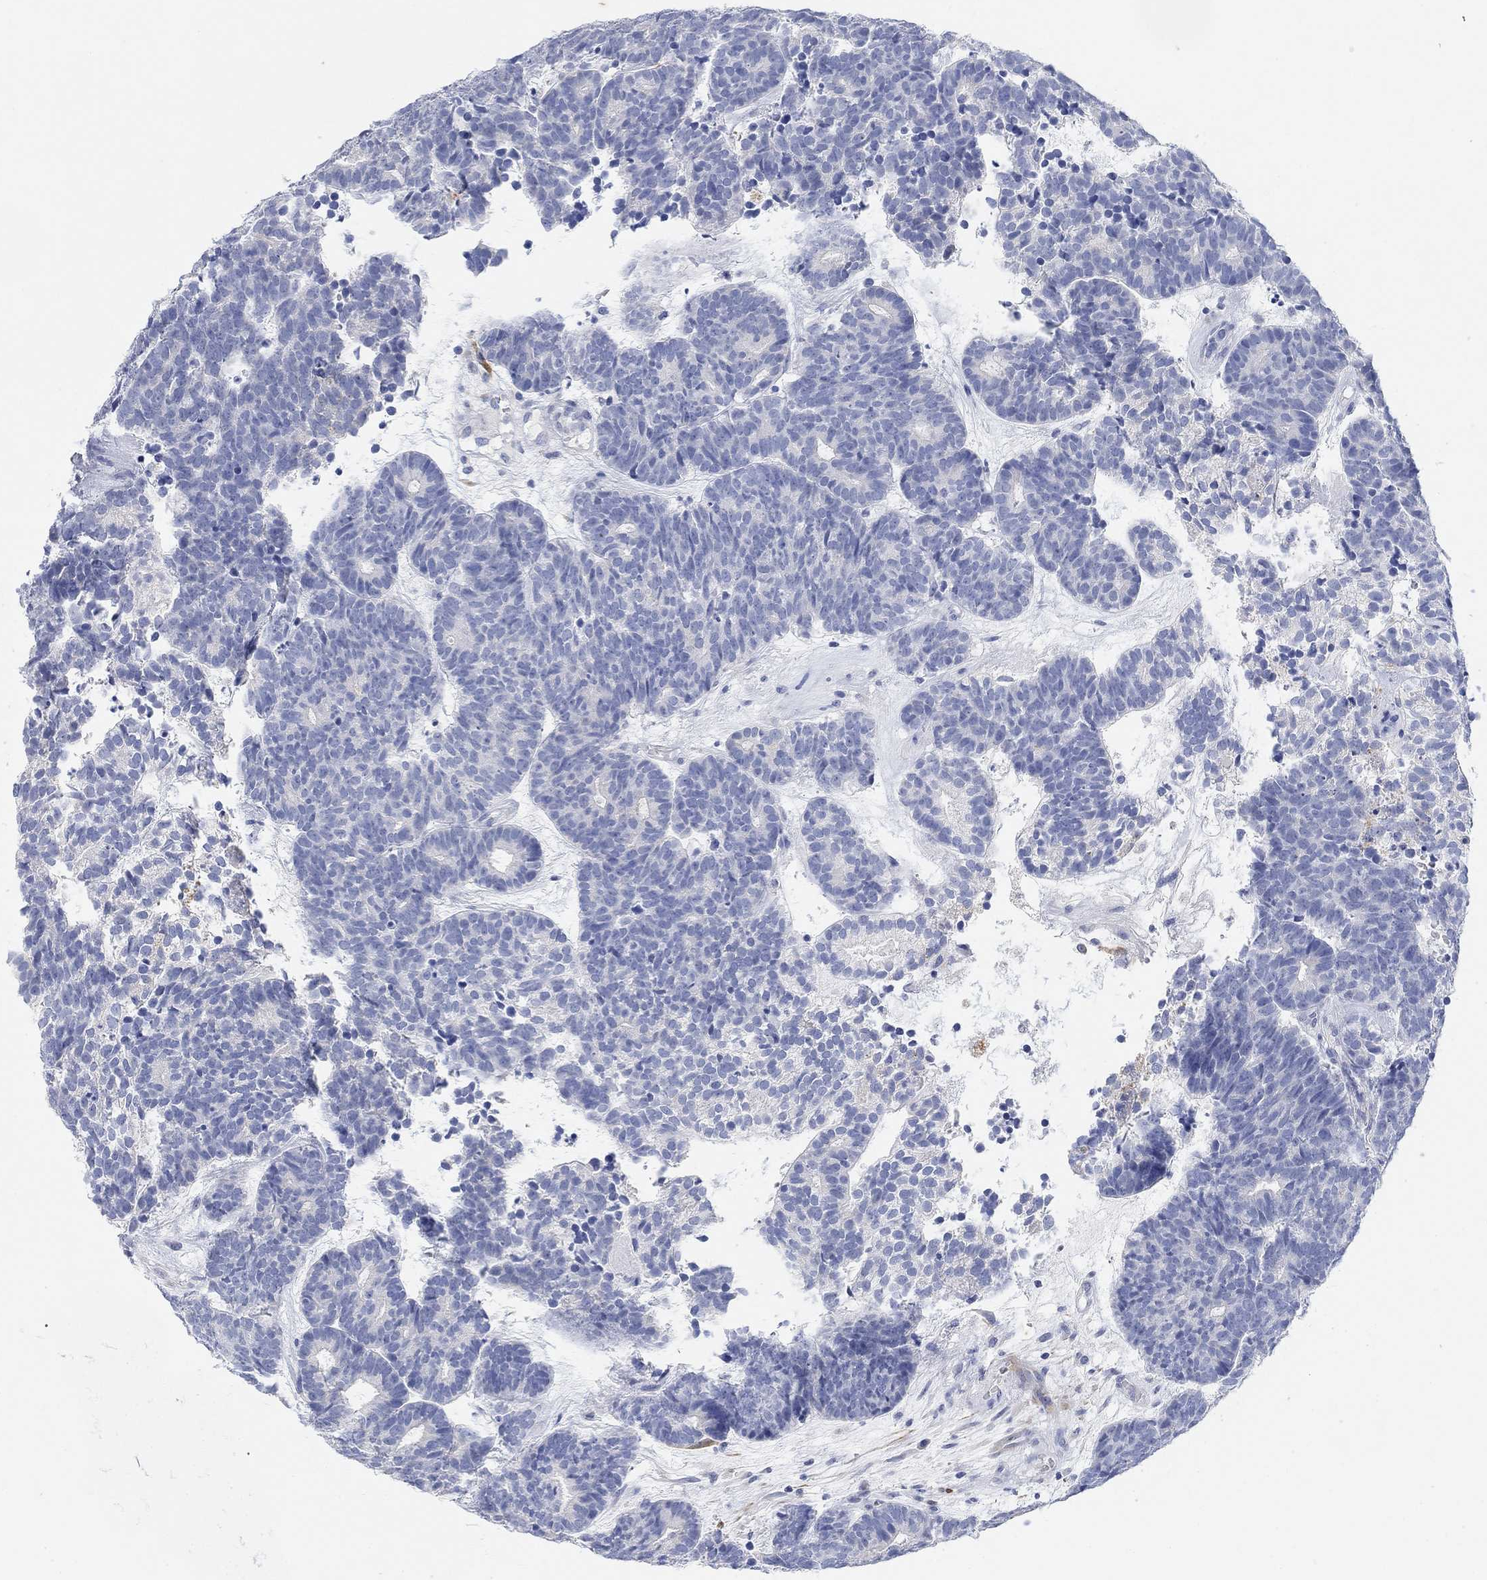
{"staining": {"intensity": "negative", "quantity": "none", "location": "none"}, "tissue": "head and neck cancer", "cell_type": "Tumor cells", "image_type": "cancer", "snomed": [{"axis": "morphology", "description": "Adenocarcinoma, NOS"}, {"axis": "topography", "description": "Head-Neck"}], "caption": "Tumor cells show no significant expression in head and neck cancer (adenocarcinoma).", "gene": "VAT1L", "patient": {"sex": "female", "age": 81}}